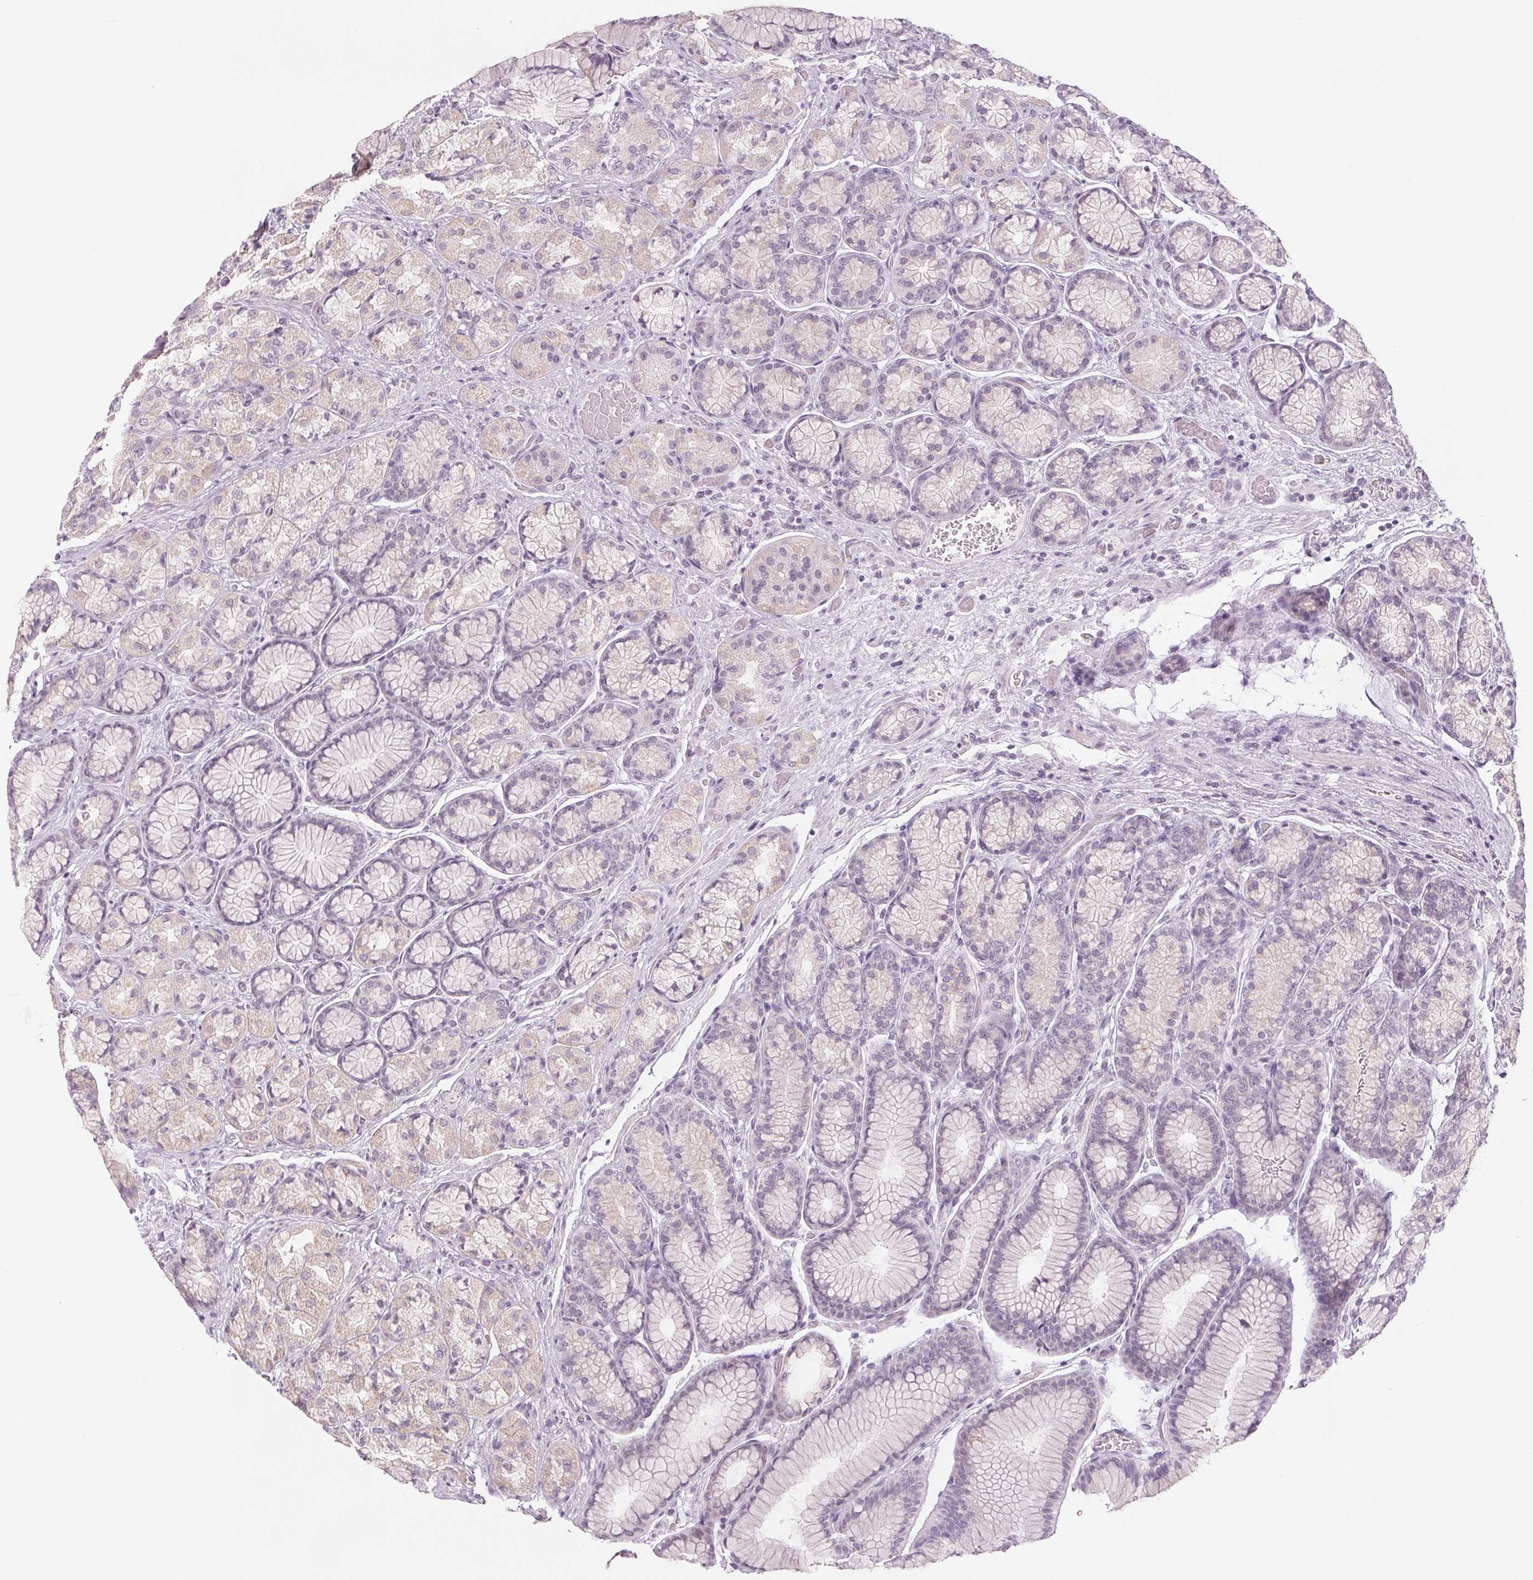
{"staining": {"intensity": "weak", "quantity": "25%-75%", "location": "cytoplasmic/membranous"}, "tissue": "stomach", "cell_type": "Glandular cells", "image_type": "normal", "snomed": [{"axis": "morphology", "description": "Normal tissue, NOS"}, {"axis": "morphology", "description": "Adenocarcinoma, NOS"}, {"axis": "morphology", "description": "Adenocarcinoma, High grade"}, {"axis": "topography", "description": "Stomach, upper"}, {"axis": "topography", "description": "Stomach"}], "caption": "An immunohistochemistry (IHC) micrograph of normal tissue is shown. Protein staining in brown shows weak cytoplasmic/membranous positivity in stomach within glandular cells.", "gene": "EHHADH", "patient": {"sex": "female", "age": 65}}